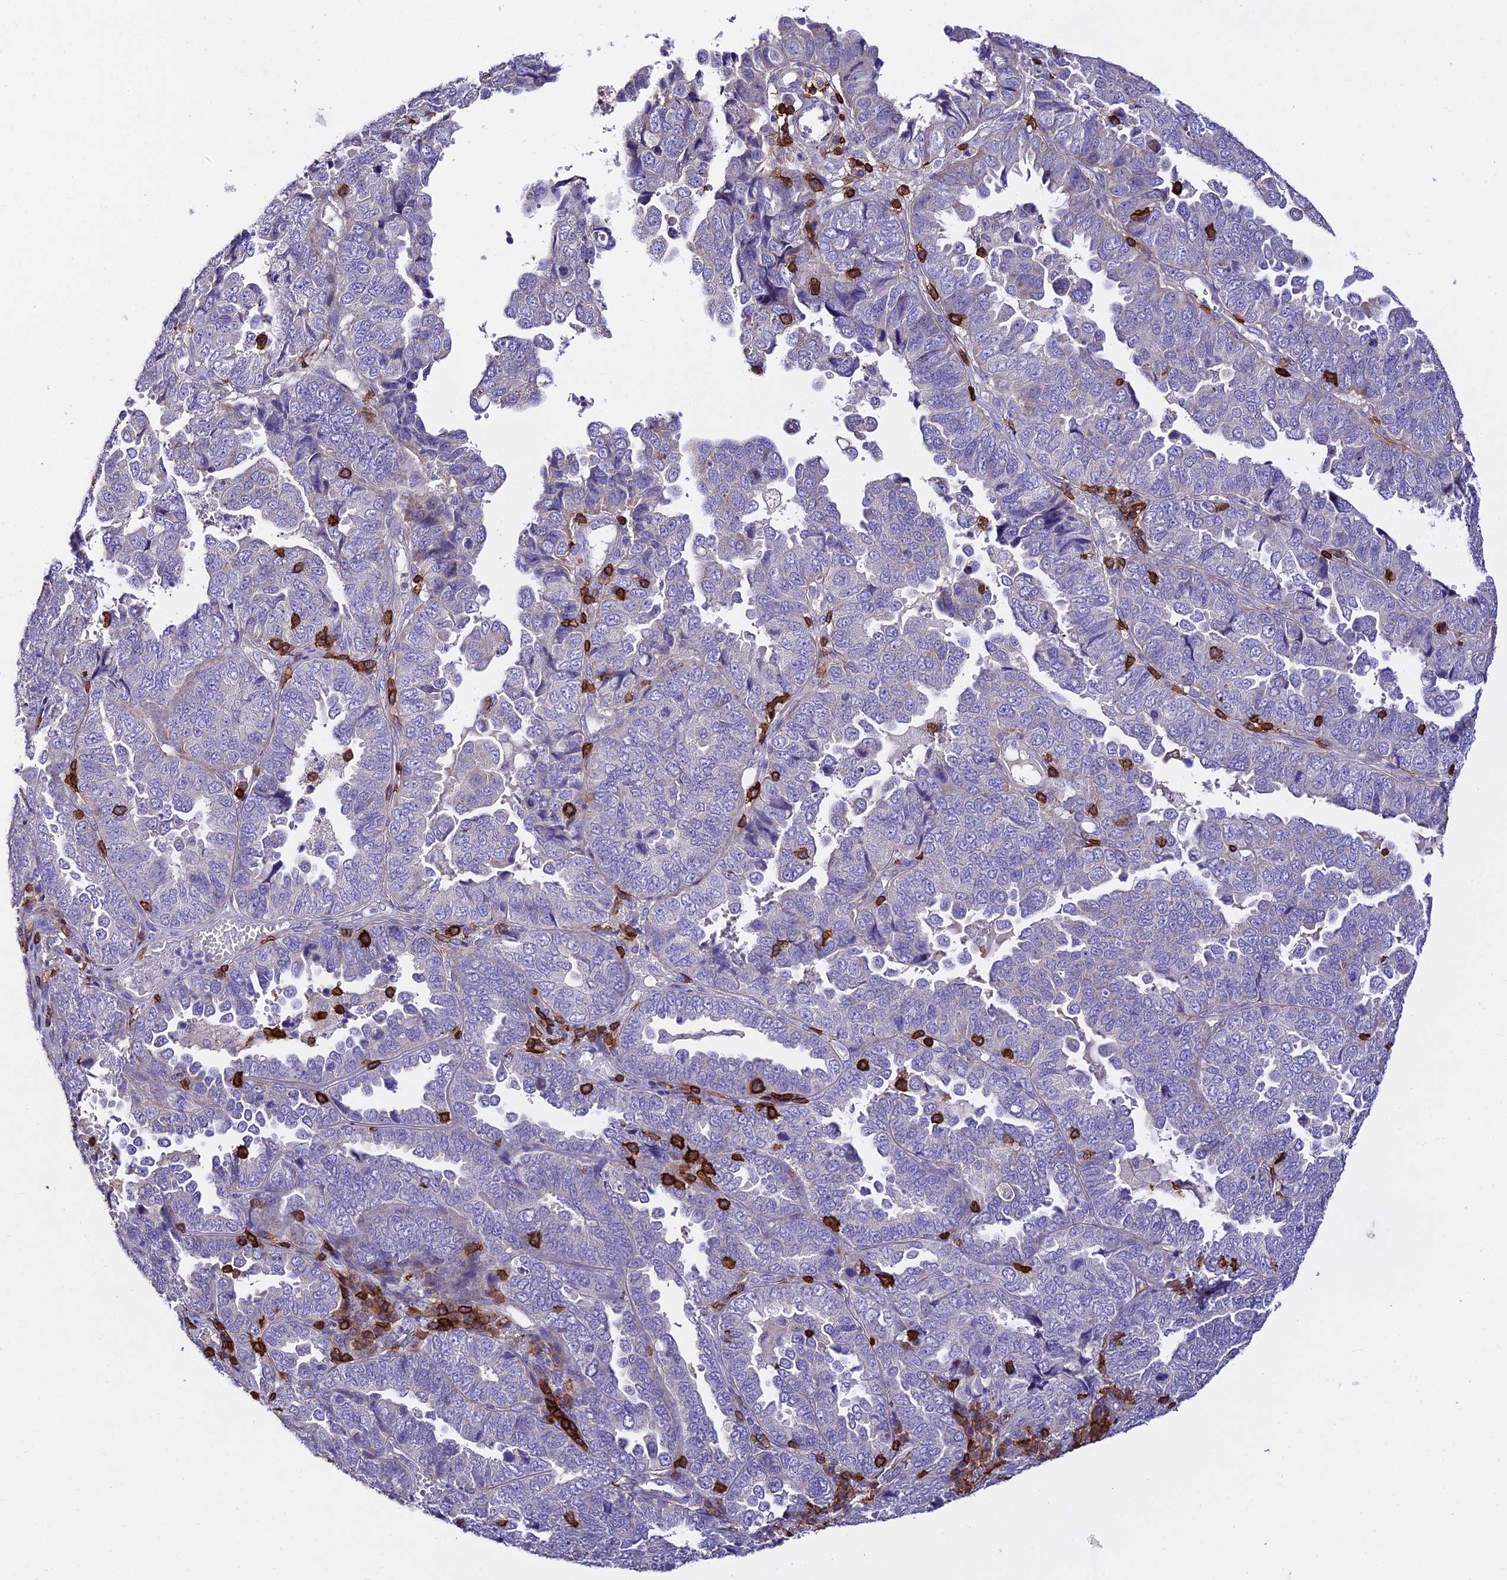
{"staining": {"intensity": "negative", "quantity": "none", "location": "none"}, "tissue": "endometrial cancer", "cell_type": "Tumor cells", "image_type": "cancer", "snomed": [{"axis": "morphology", "description": "Adenocarcinoma, NOS"}, {"axis": "topography", "description": "Endometrium"}], "caption": "High power microscopy micrograph of an IHC micrograph of endometrial adenocarcinoma, revealing no significant positivity in tumor cells.", "gene": "PTPRCAP", "patient": {"sex": "female", "age": 79}}